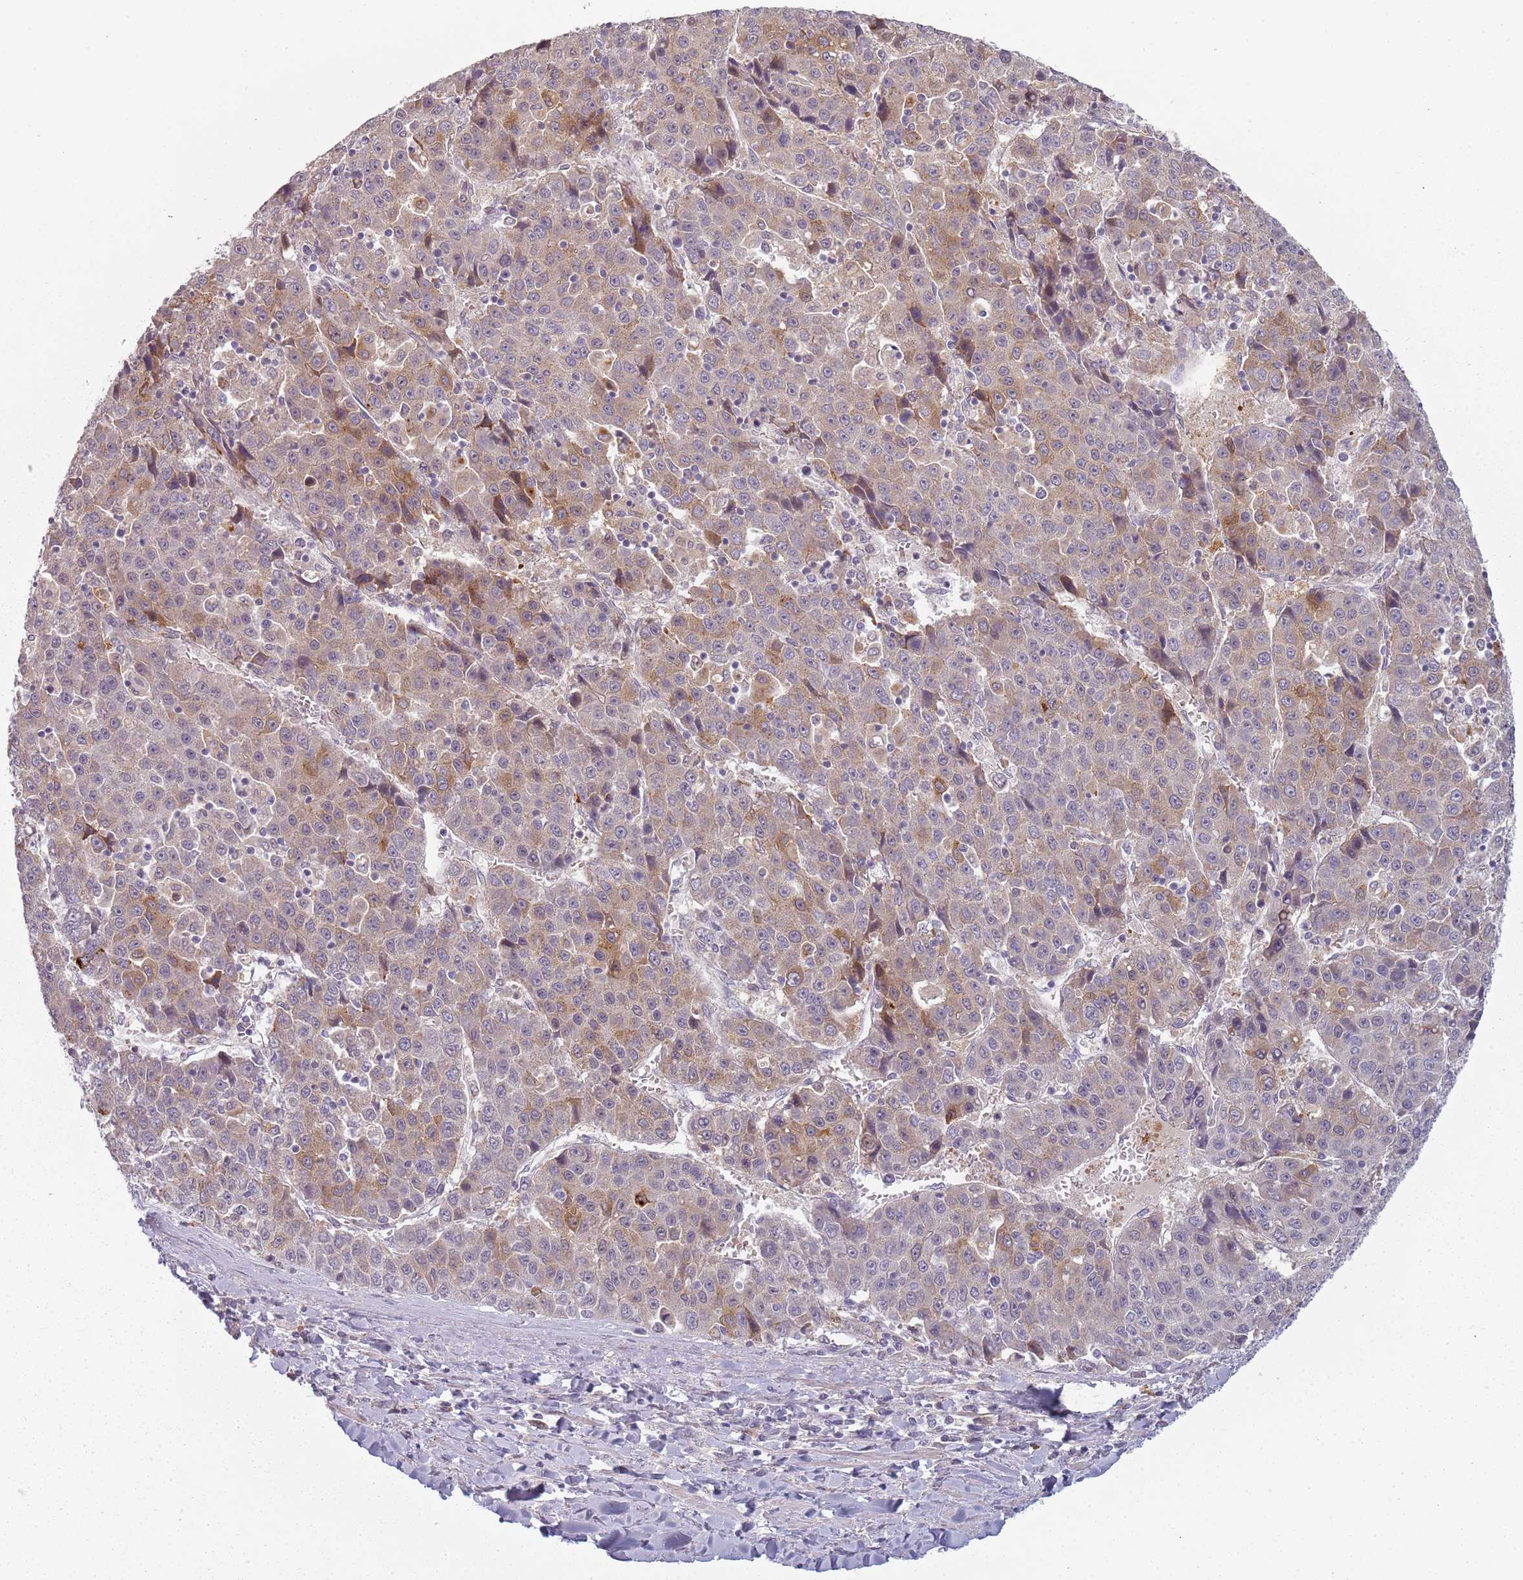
{"staining": {"intensity": "moderate", "quantity": "<25%", "location": "cytoplasmic/membranous"}, "tissue": "liver cancer", "cell_type": "Tumor cells", "image_type": "cancer", "snomed": [{"axis": "morphology", "description": "Carcinoma, Hepatocellular, NOS"}, {"axis": "topography", "description": "Liver"}], "caption": "Approximately <25% of tumor cells in liver hepatocellular carcinoma show moderate cytoplasmic/membranous protein positivity as visualized by brown immunohistochemical staining.", "gene": "CC2D2B", "patient": {"sex": "female", "age": 53}}